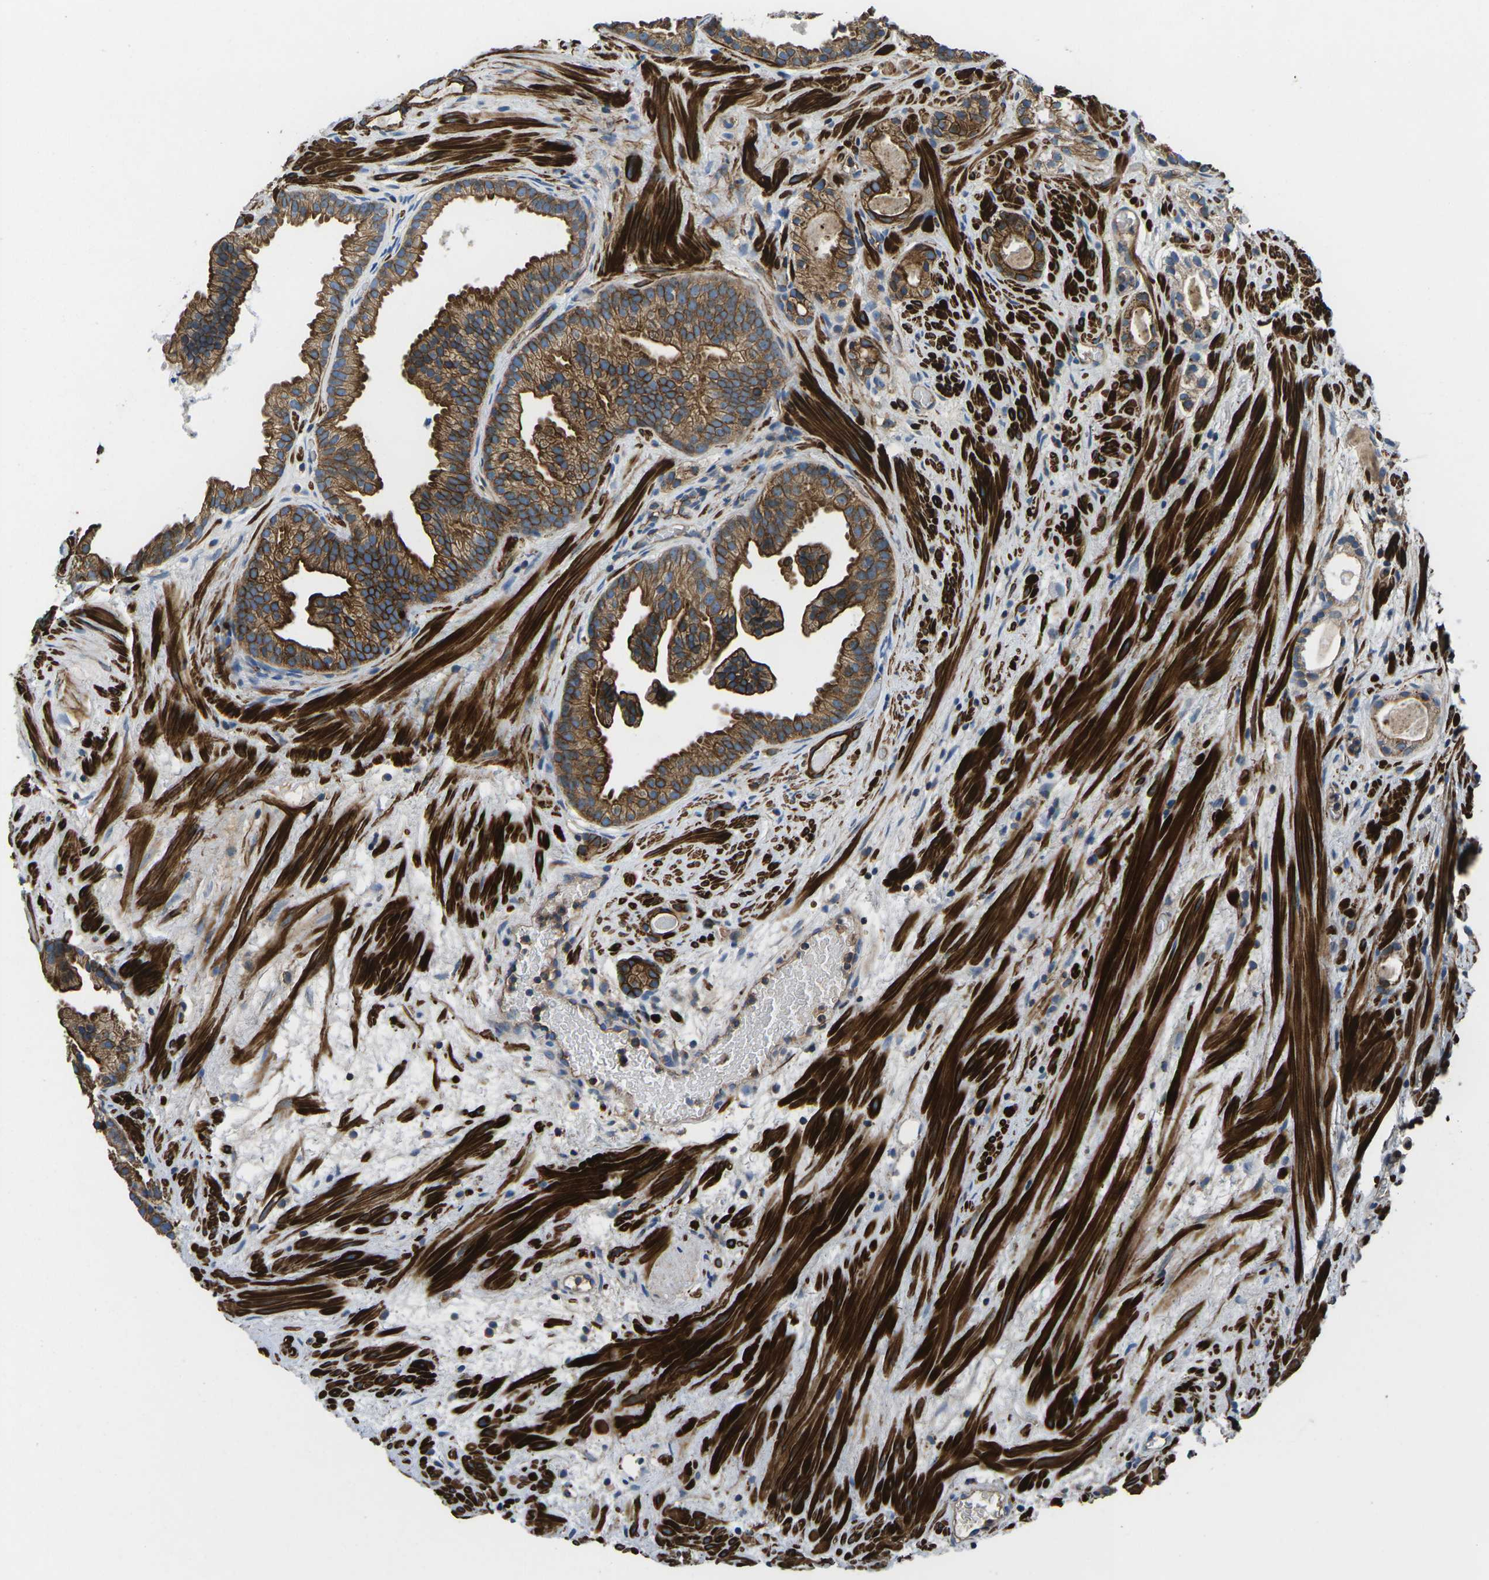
{"staining": {"intensity": "strong", "quantity": "<25%", "location": "cytoplasmic/membranous"}, "tissue": "prostate cancer", "cell_type": "Tumor cells", "image_type": "cancer", "snomed": [{"axis": "morphology", "description": "Adenocarcinoma, Low grade"}, {"axis": "topography", "description": "Prostate"}], "caption": "A brown stain labels strong cytoplasmic/membranous staining of a protein in prostate cancer tumor cells. (DAB (3,3'-diaminobenzidine) IHC, brown staining for protein, blue staining for nuclei).", "gene": "KCNJ15", "patient": {"sex": "male", "age": 89}}